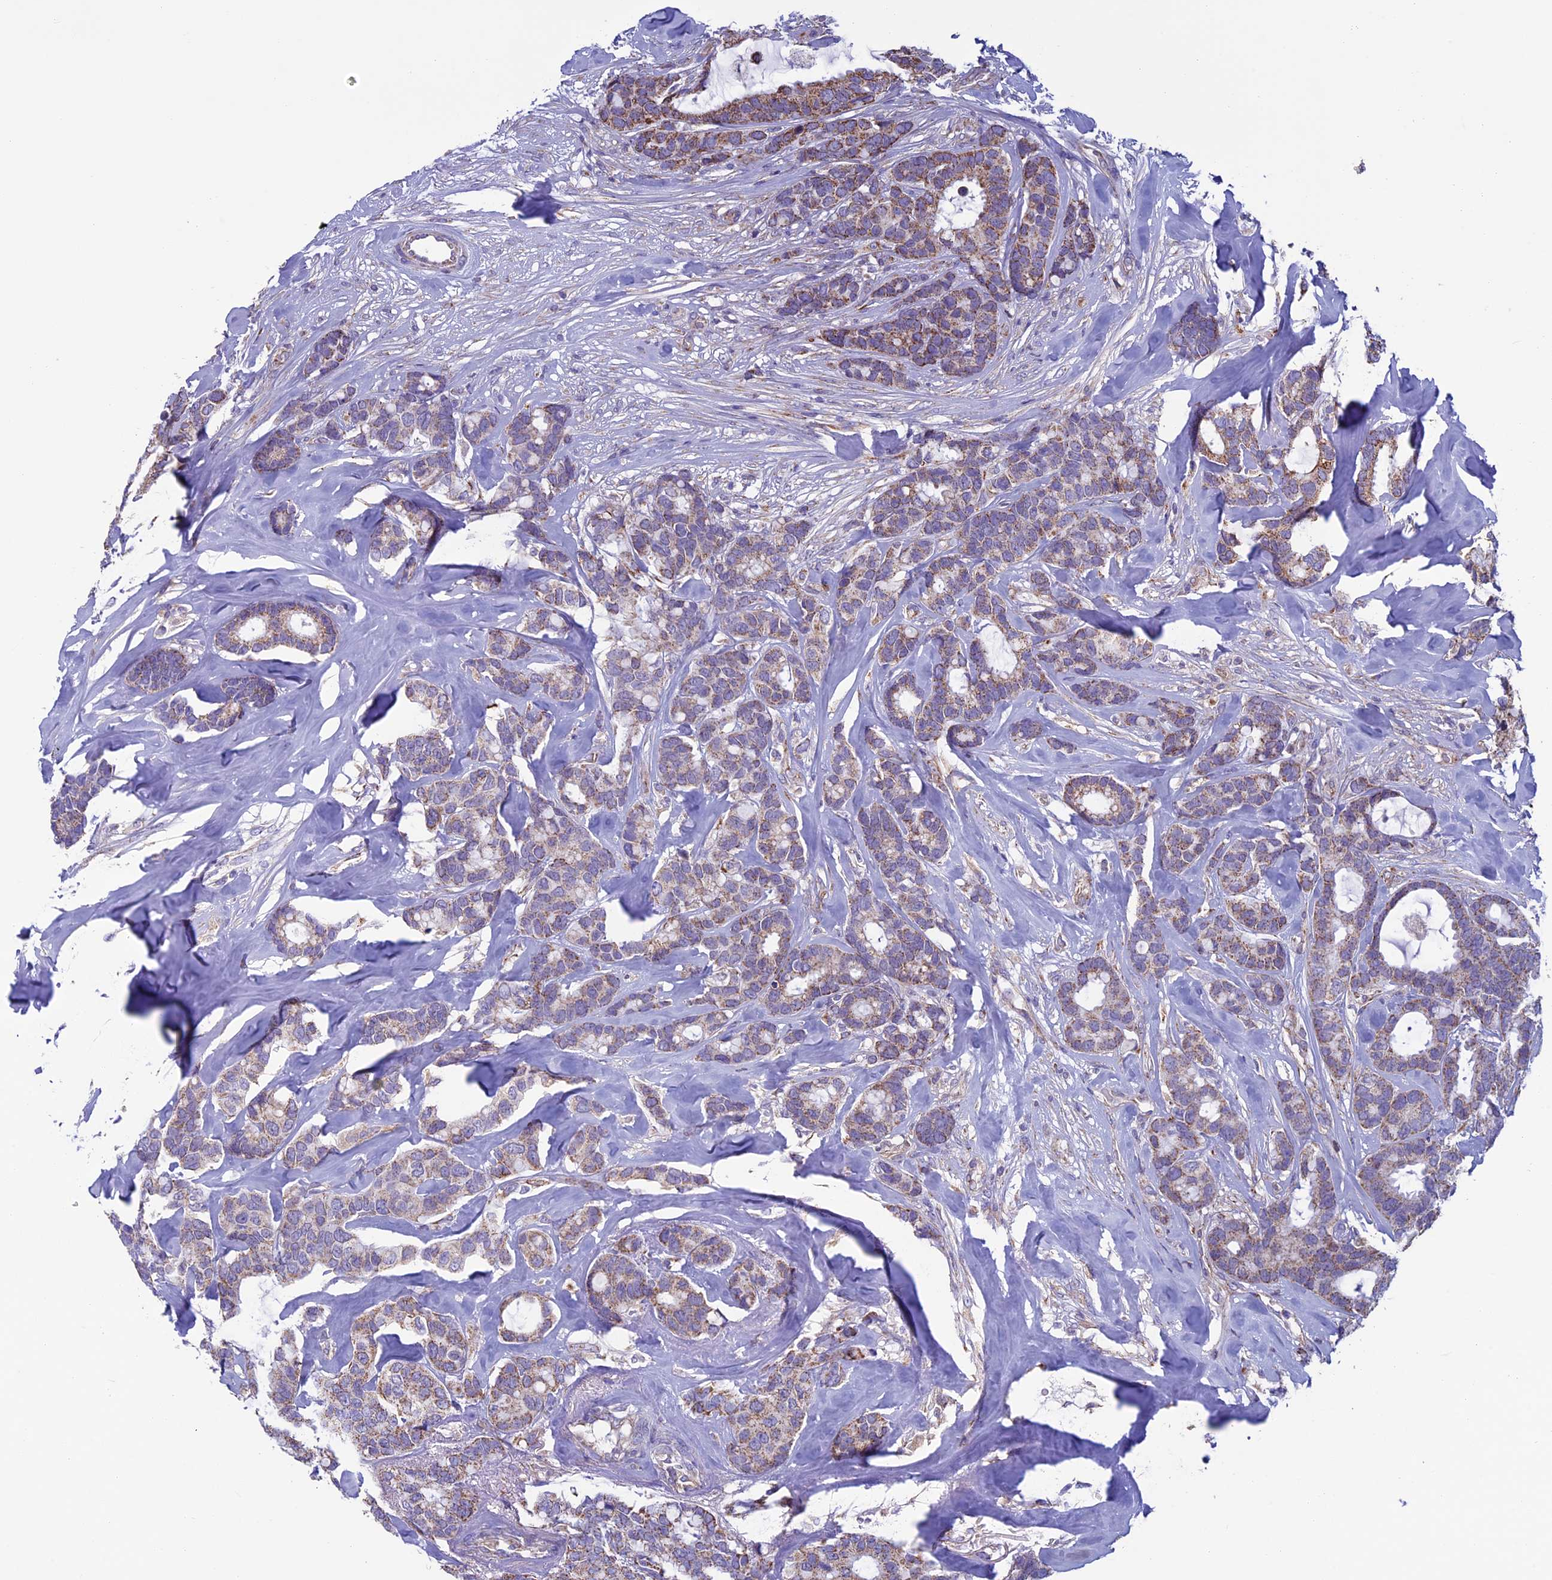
{"staining": {"intensity": "moderate", "quantity": ">75%", "location": "cytoplasmic/membranous"}, "tissue": "breast cancer", "cell_type": "Tumor cells", "image_type": "cancer", "snomed": [{"axis": "morphology", "description": "Duct carcinoma"}, {"axis": "topography", "description": "Breast"}], "caption": "DAB immunohistochemical staining of human invasive ductal carcinoma (breast) demonstrates moderate cytoplasmic/membranous protein positivity in approximately >75% of tumor cells. The staining is performed using DAB (3,3'-diaminobenzidine) brown chromogen to label protein expression. The nuclei are counter-stained blue using hematoxylin.", "gene": "MFSD12", "patient": {"sex": "female", "age": 87}}